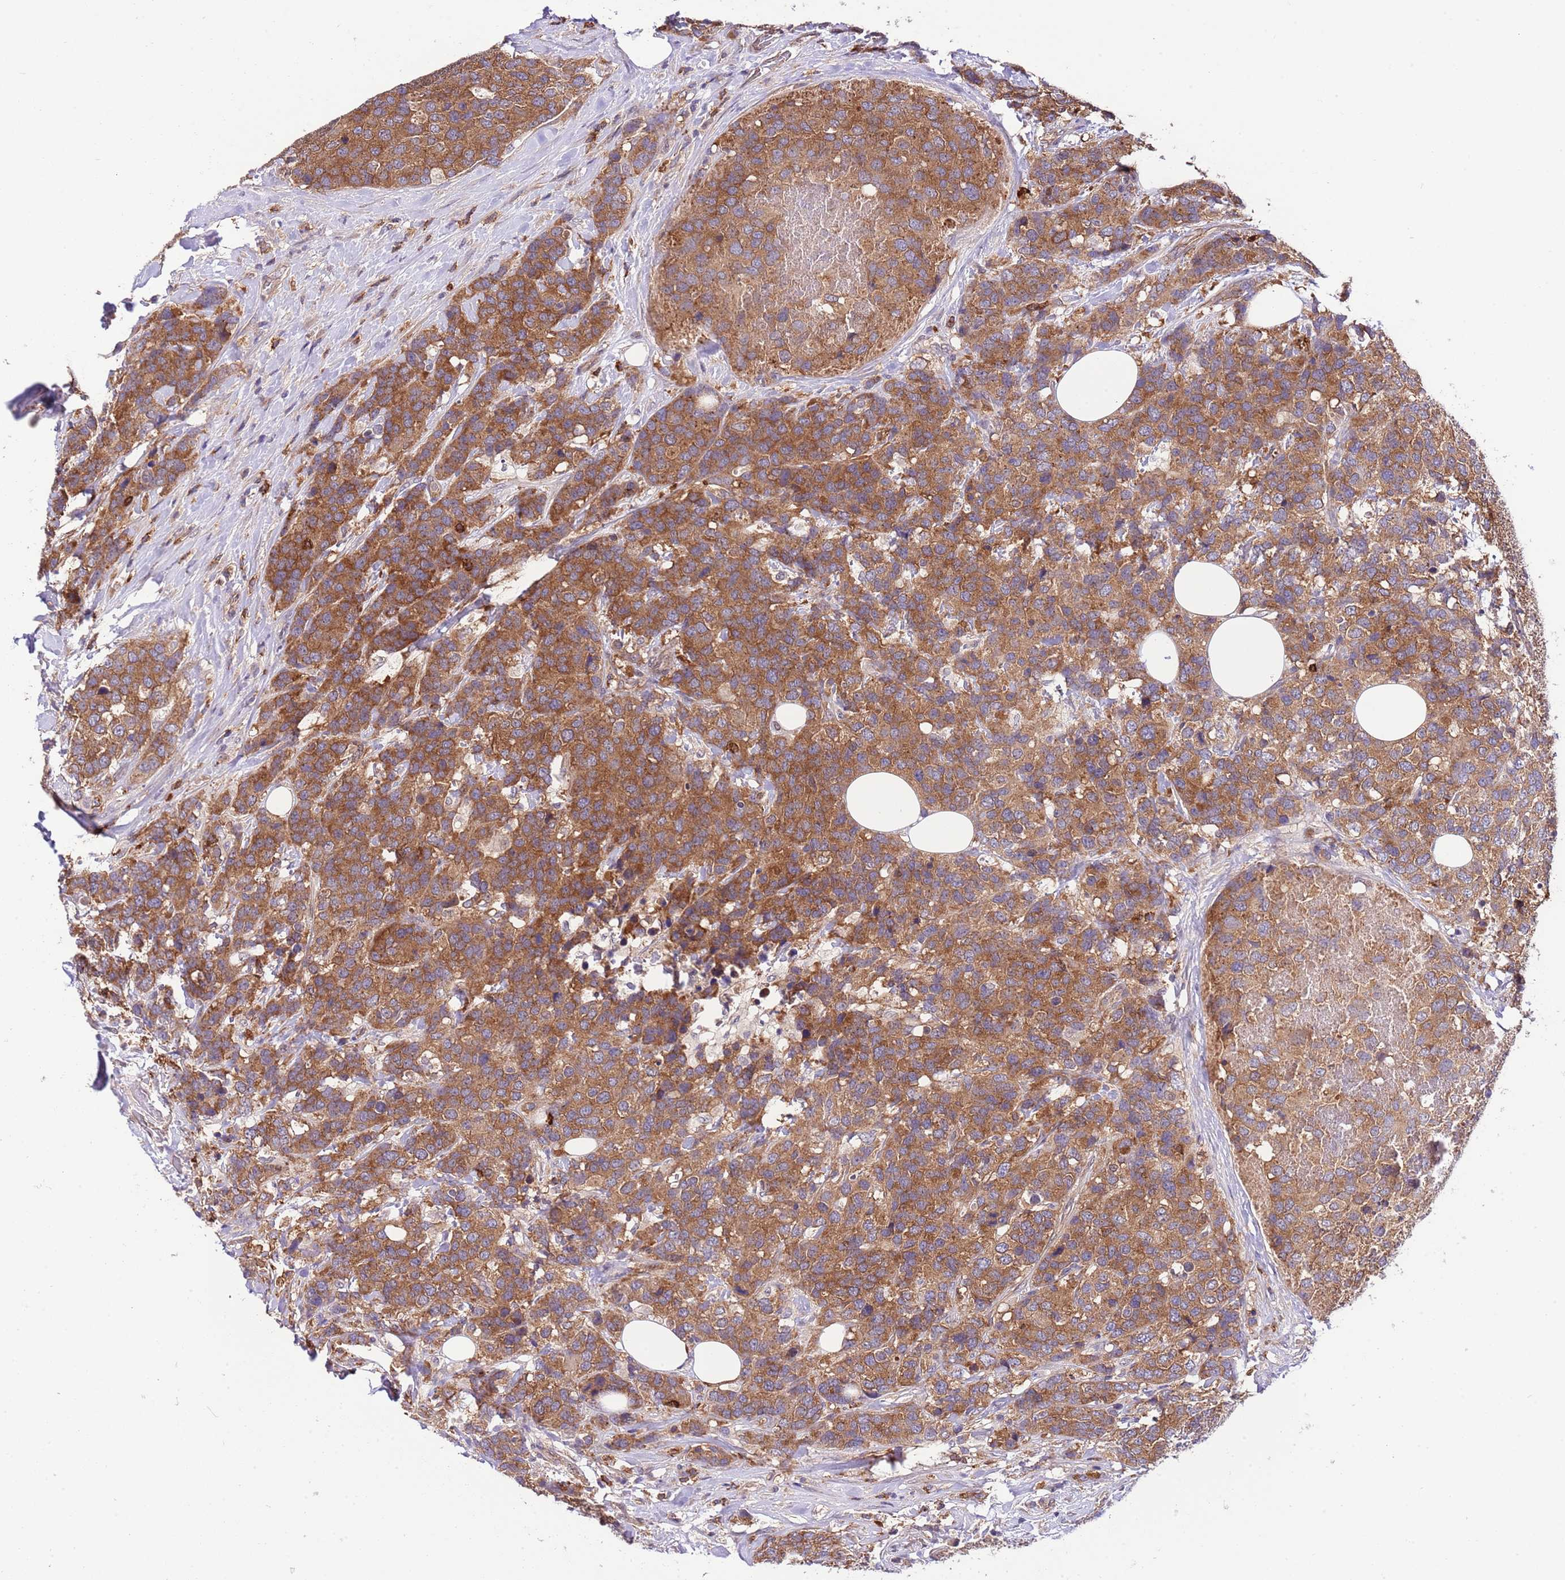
{"staining": {"intensity": "moderate", "quantity": ">75%", "location": "cytoplasmic/membranous"}, "tissue": "breast cancer", "cell_type": "Tumor cells", "image_type": "cancer", "snomed": [{"axis": "morphology", "description": "Lobular carcinoma"}, {"axis": "topography", "description": "Breast"}], "caption": "Immunohistochemical staining of human lobular carcinoma (breast) exhibits medium levels of moderate cytoplasmic/membranous protein expression in about >75% of tumor cells. (Brightfield microscopy of DAB IHC at high magnification).", "gene": "DONSON", "patient": {"sex": "female", "age": 59}}